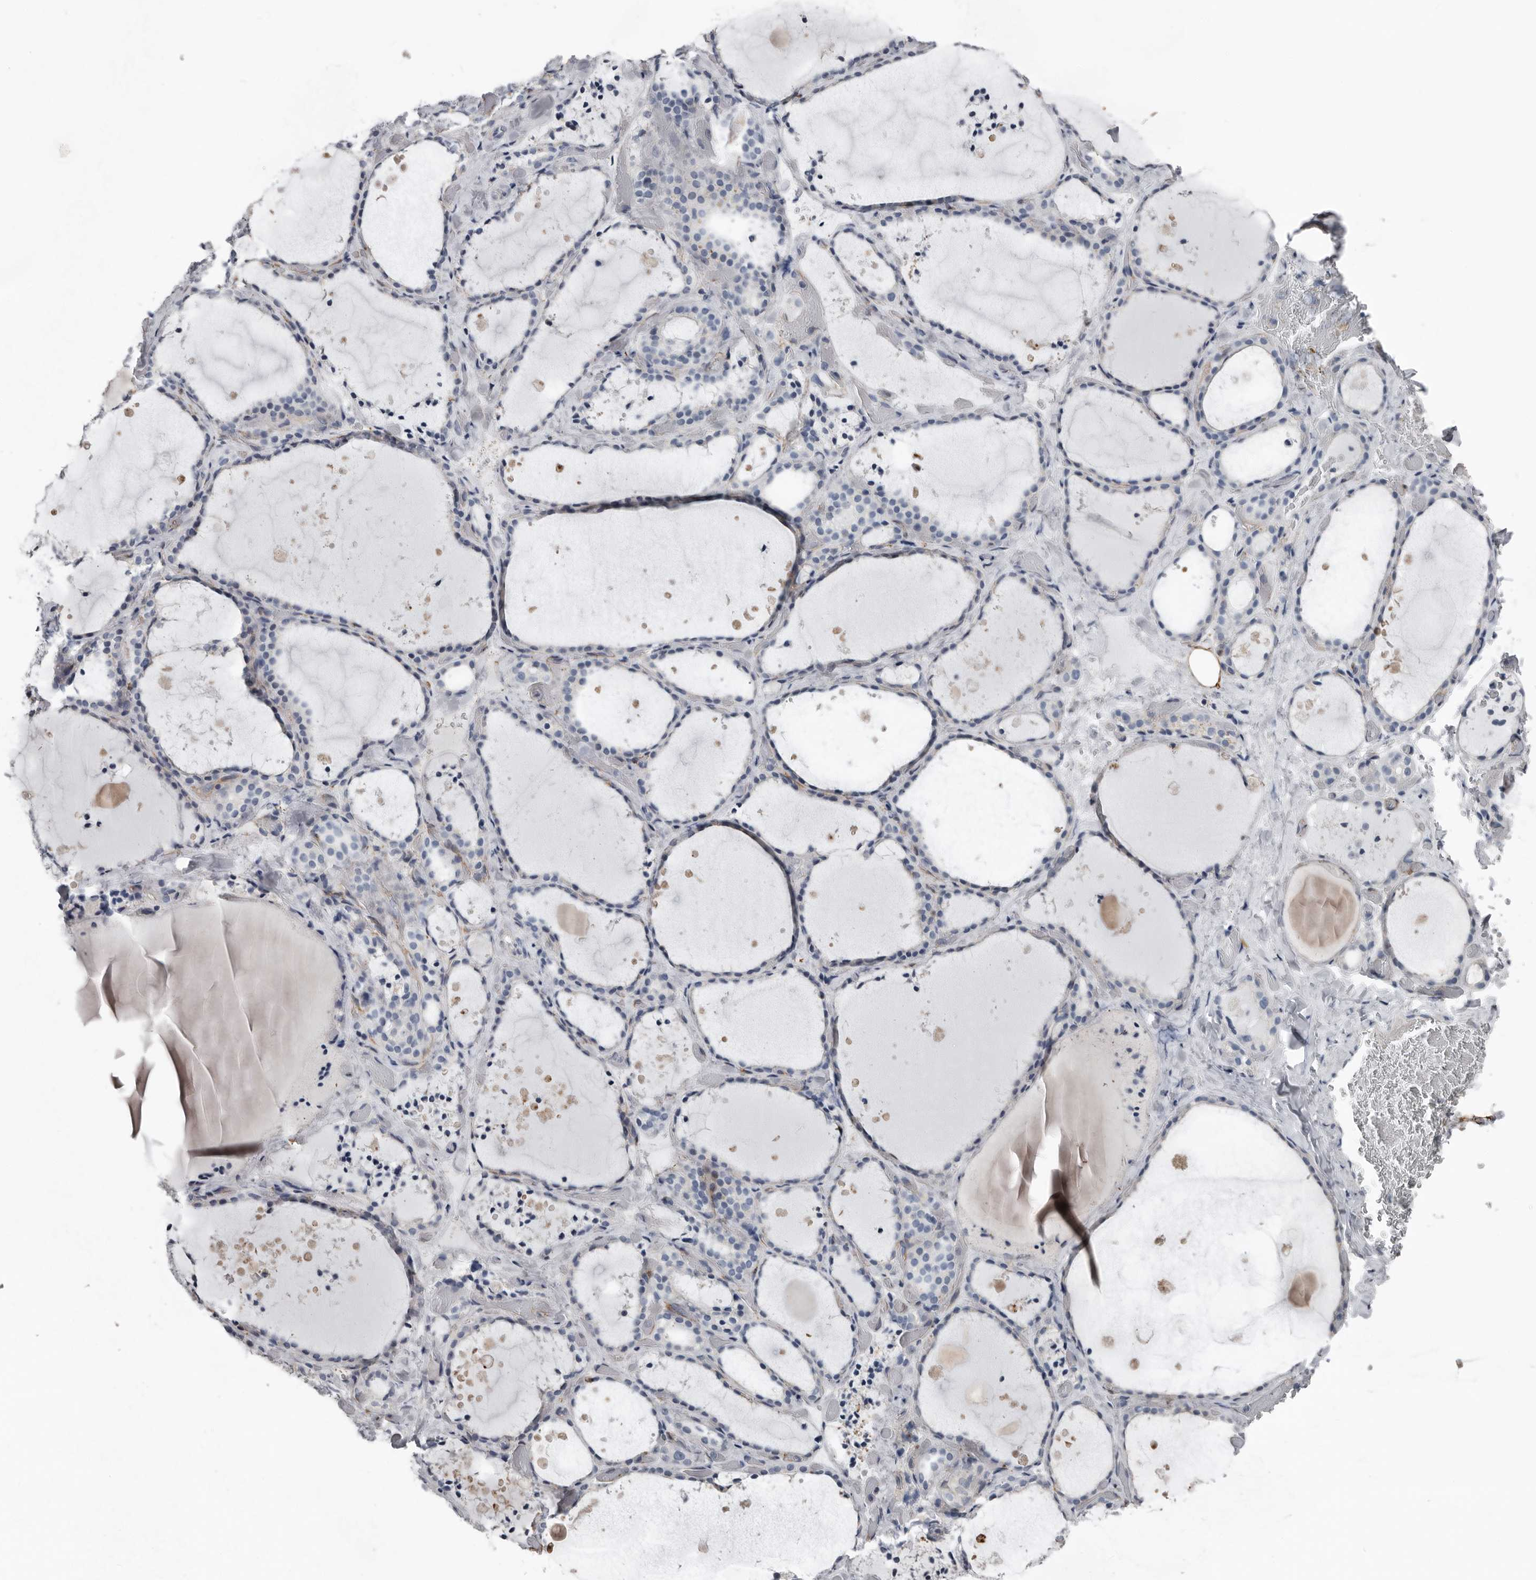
{"staining": {"intensity": "negative", "quantity": "none", "location": "none"}, "tissue": "thyroid gland", "cell_type": "Glandular cells", "image_type": "normal", "snomed": [{"axis": "morphology", "description": "Normal tissue, NOS"}, {"axis": "topography", "description": "Thyroid gland"}], "caption": "The micrograph displays no significant positivity in glandular cells of thyroid gland.", "gene": "FABP7", "patient": {"sex": "female", "age": 44}}